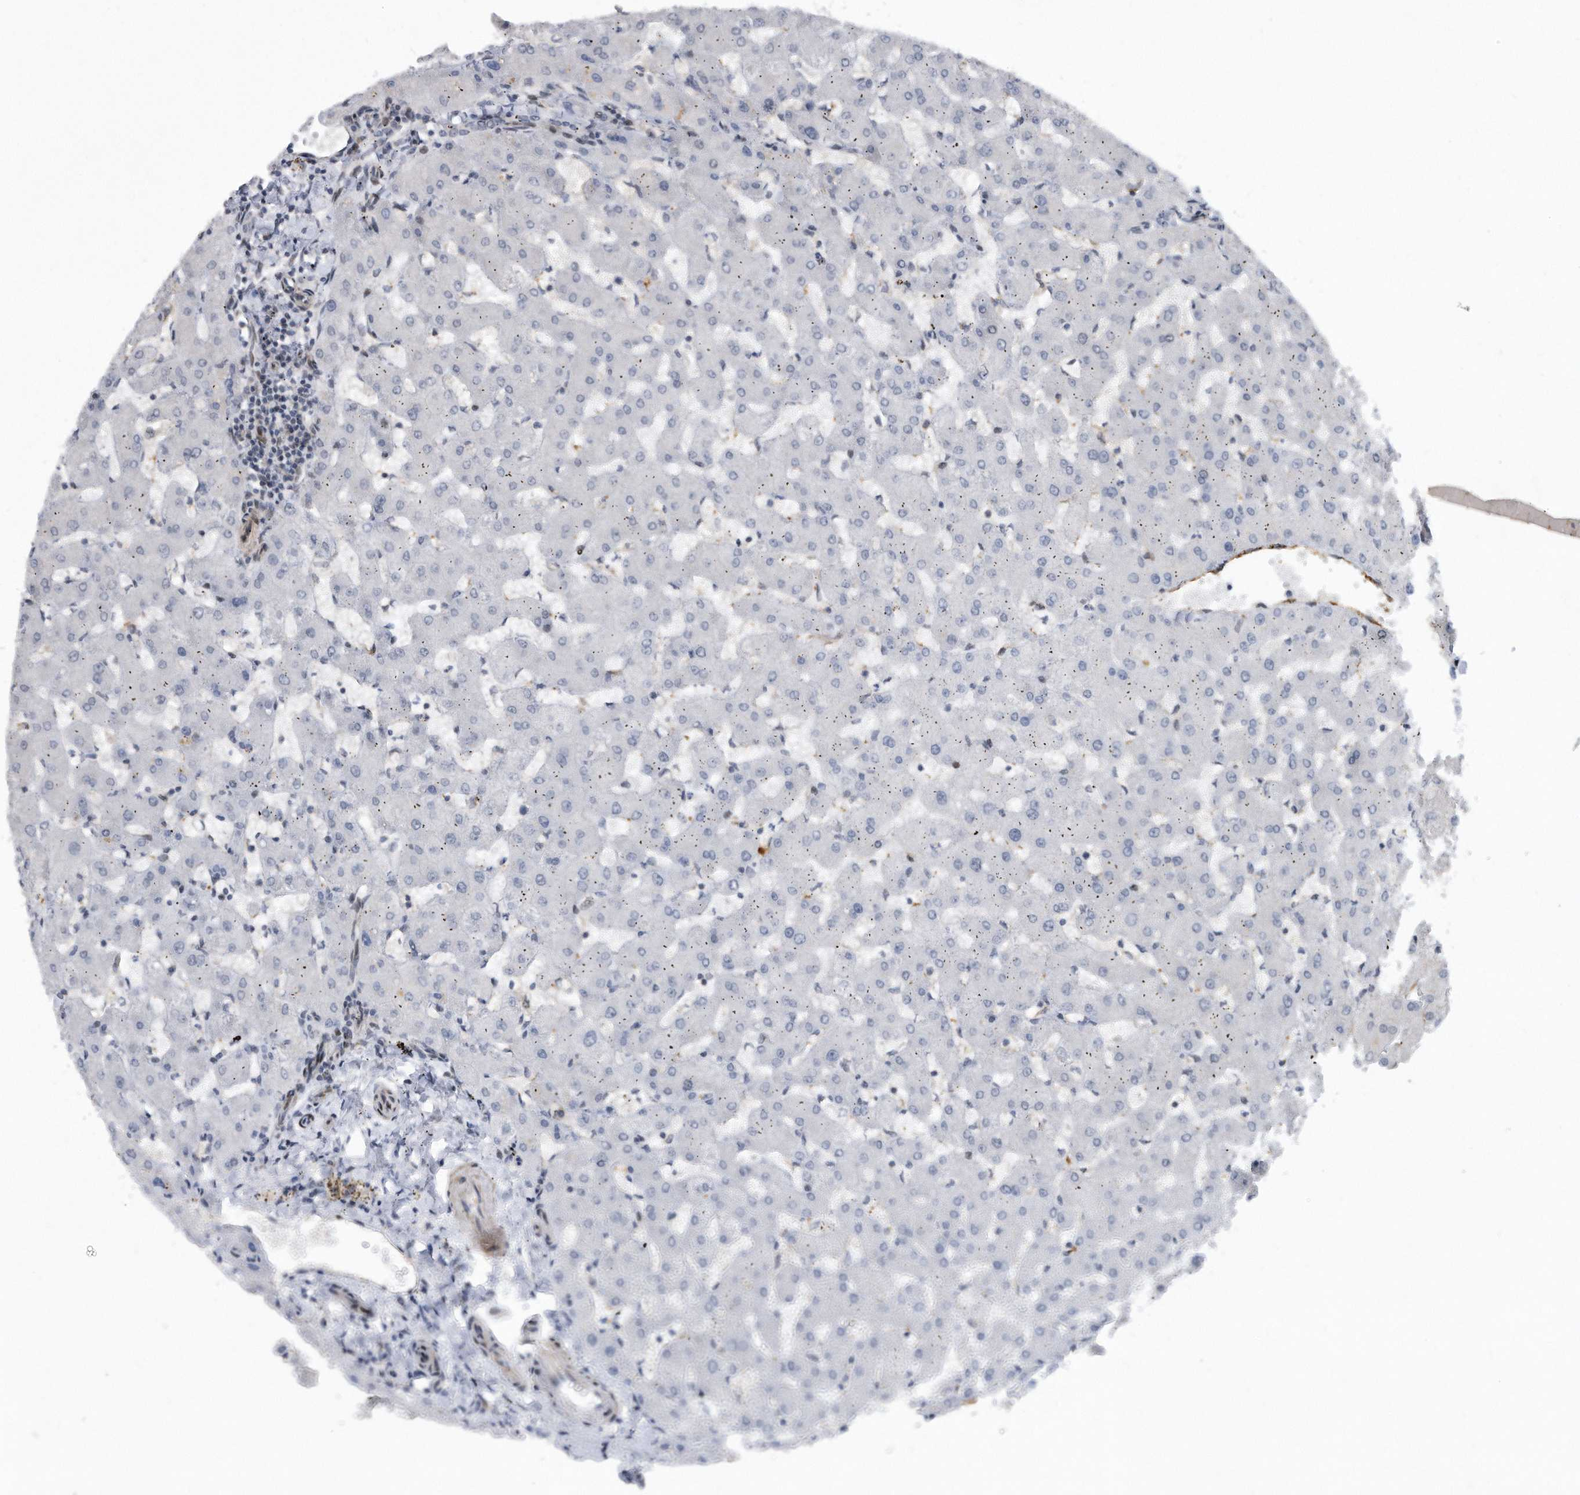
{"staining": {"intensity": "negative", "quantity": "none", "location": "none"}, "tissue": "liver", "cell_type": "Cholangiocytes", "image_type": "normal", "snomed": [{"axis": "morphology", "description": "Normal tissue, NOS"}, {"axis": "topography", "description": "Liver"}], "caption": "Immunohistochemistry of normal human liver displays no staining in cholangiocytes. Nuclei are stained in blue.", "gene": "PGBD2", "patient": {"sex": "female", "age": 63}}